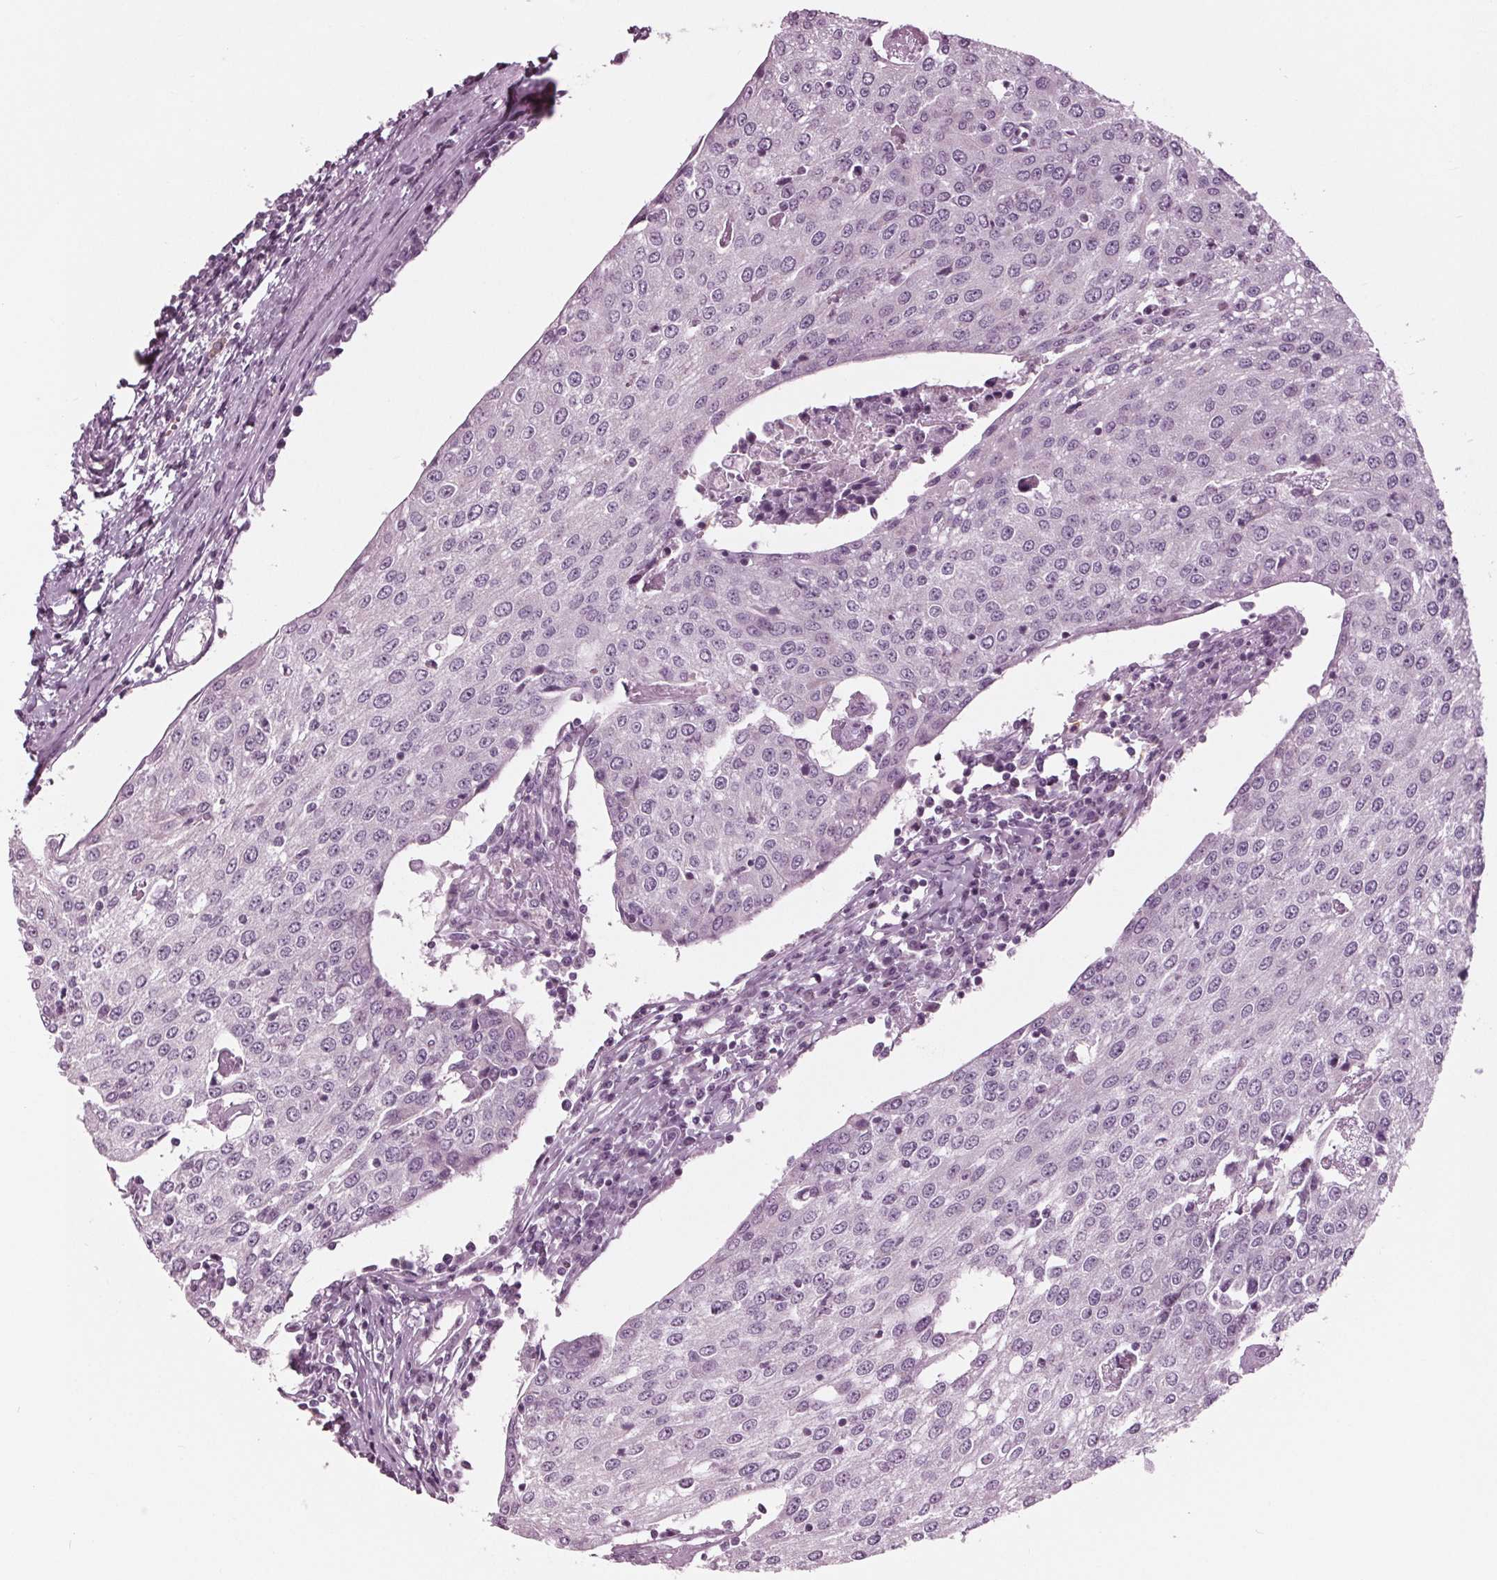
{"staining": {"intensity": "negative", "quantity": "none", "location": "none"}, "tissue": "urothelial cancer", "cell_type": "Tumor cells", "image_type": "cancer", "snomed": [{"axis": "morphology", "description": "Urothelial carcinoma, High grade"}, {"axis": "topography", "description": "Urinary bladder"}], "caption": "Urothelial cancer stained for a protein using IHC reveals no staining tumor cells.", "gene": "CLN6", "patient": {"sex": "female", "age": 85}}